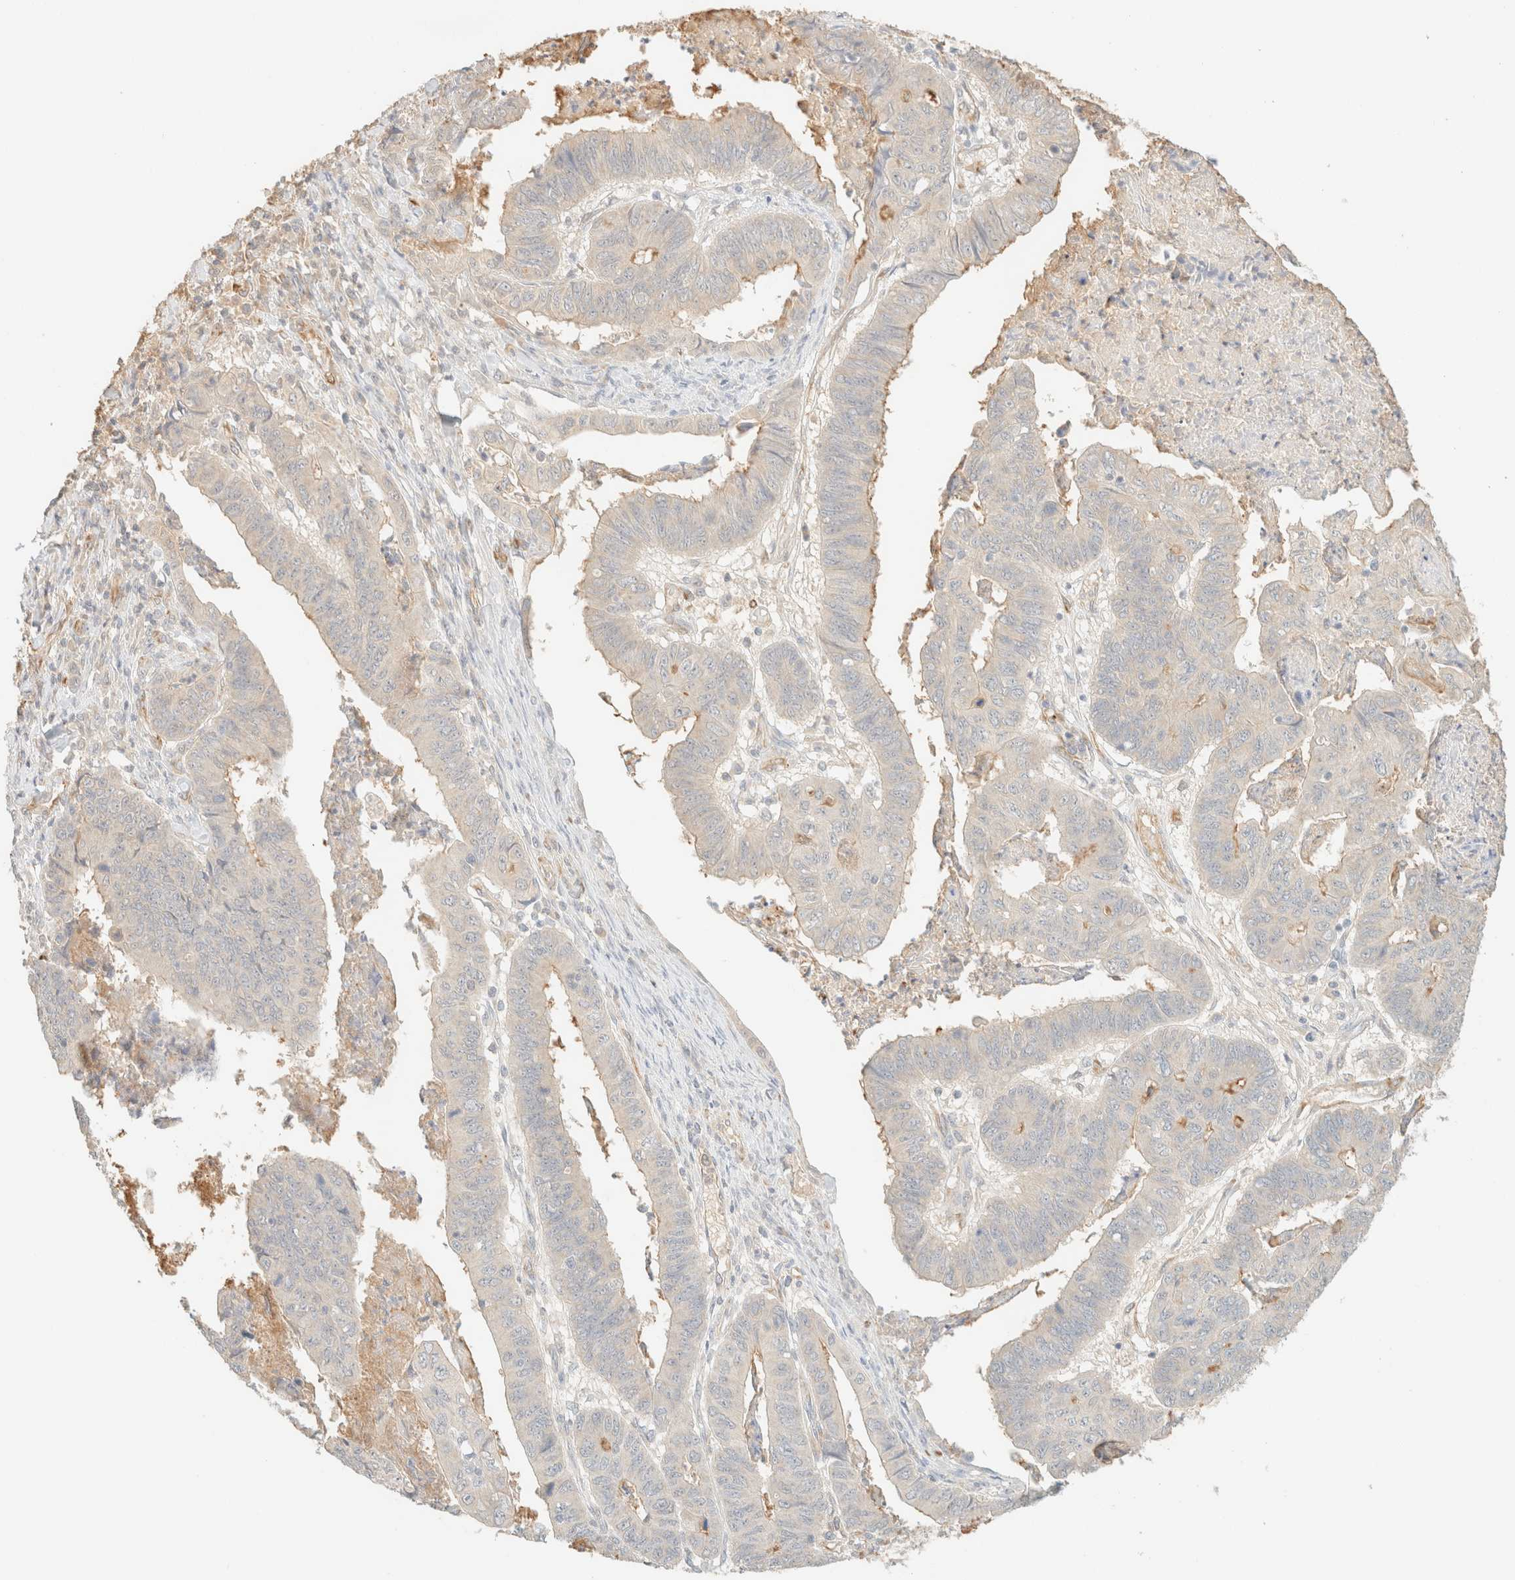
{"staining": {"intensity": "negative", "quantity": "none", "location": "none"}, "tissue": "stomach cancer", "cell_type": "Tumor cells", "image_type": "cancer", "snomed": [{"axis": "morphology", "description": "Adenocarcinoma, NOS"}, {"axis": "topography", "description": "Stomach, lower"}], "caption": "Stomach cancer stained for a protein using immunohistochemistry (IHC) demonstrates no positivity tumor cells.", "gene": "SPARCL1", "patient": {"sex": "male", "age": 77}}